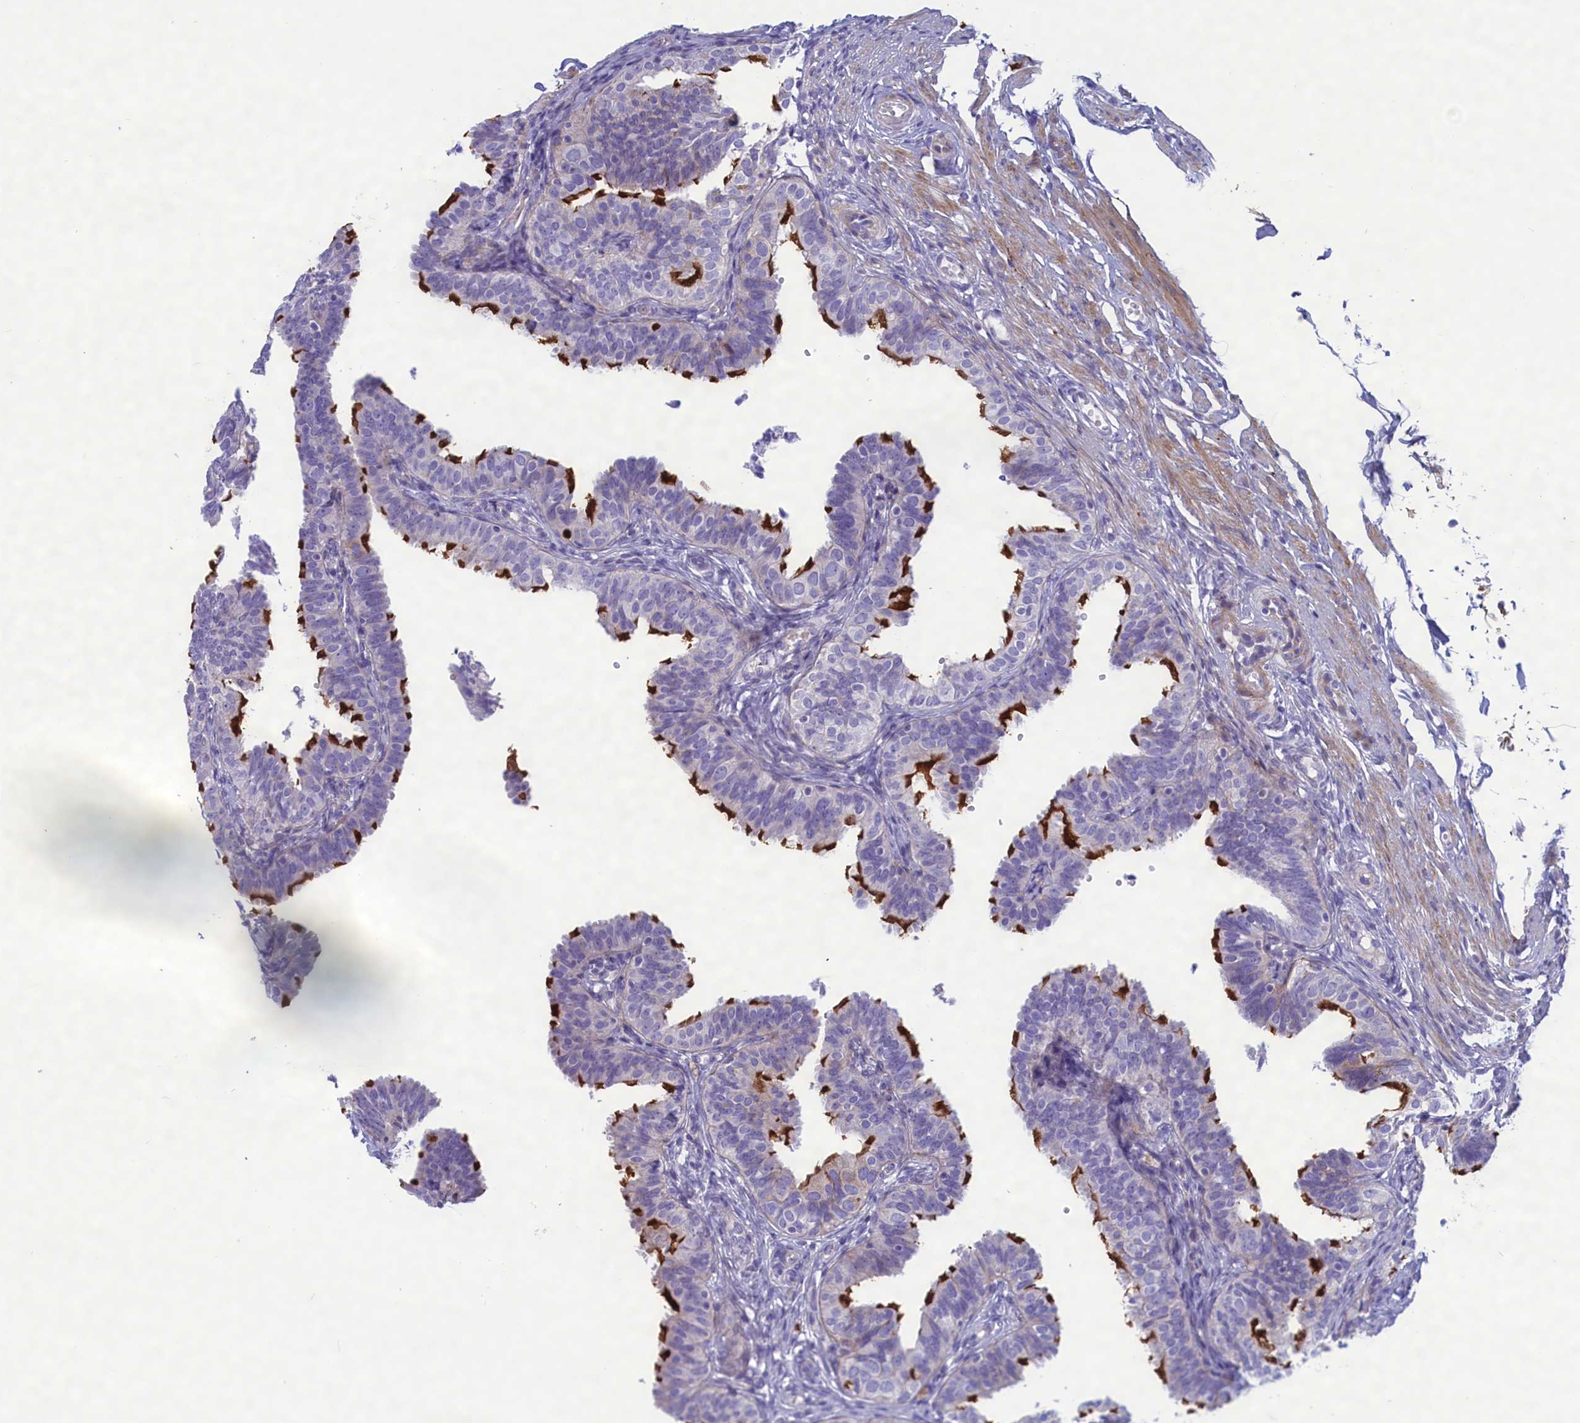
{"staining": {"intensity": "moderate", "quantity": "<25%", "location": "cytoplasmic/membranous"}, "tissue": "fallopian tube", "cell_type": "Glandular cells", "image_type": "normal", "snomed": [{"axis": "morphology", "description": "Normal tissue, NOS"}, {"axis": "topography", "description": "Fallopian tube"}], "caption": "Moderate cytoplasmic/membranous protein positivity is identified in approximately <25% of glandular cells in fallopian tube.", "gene": "MPV17L2", "patient": {"sex": "female", "age": 35}}